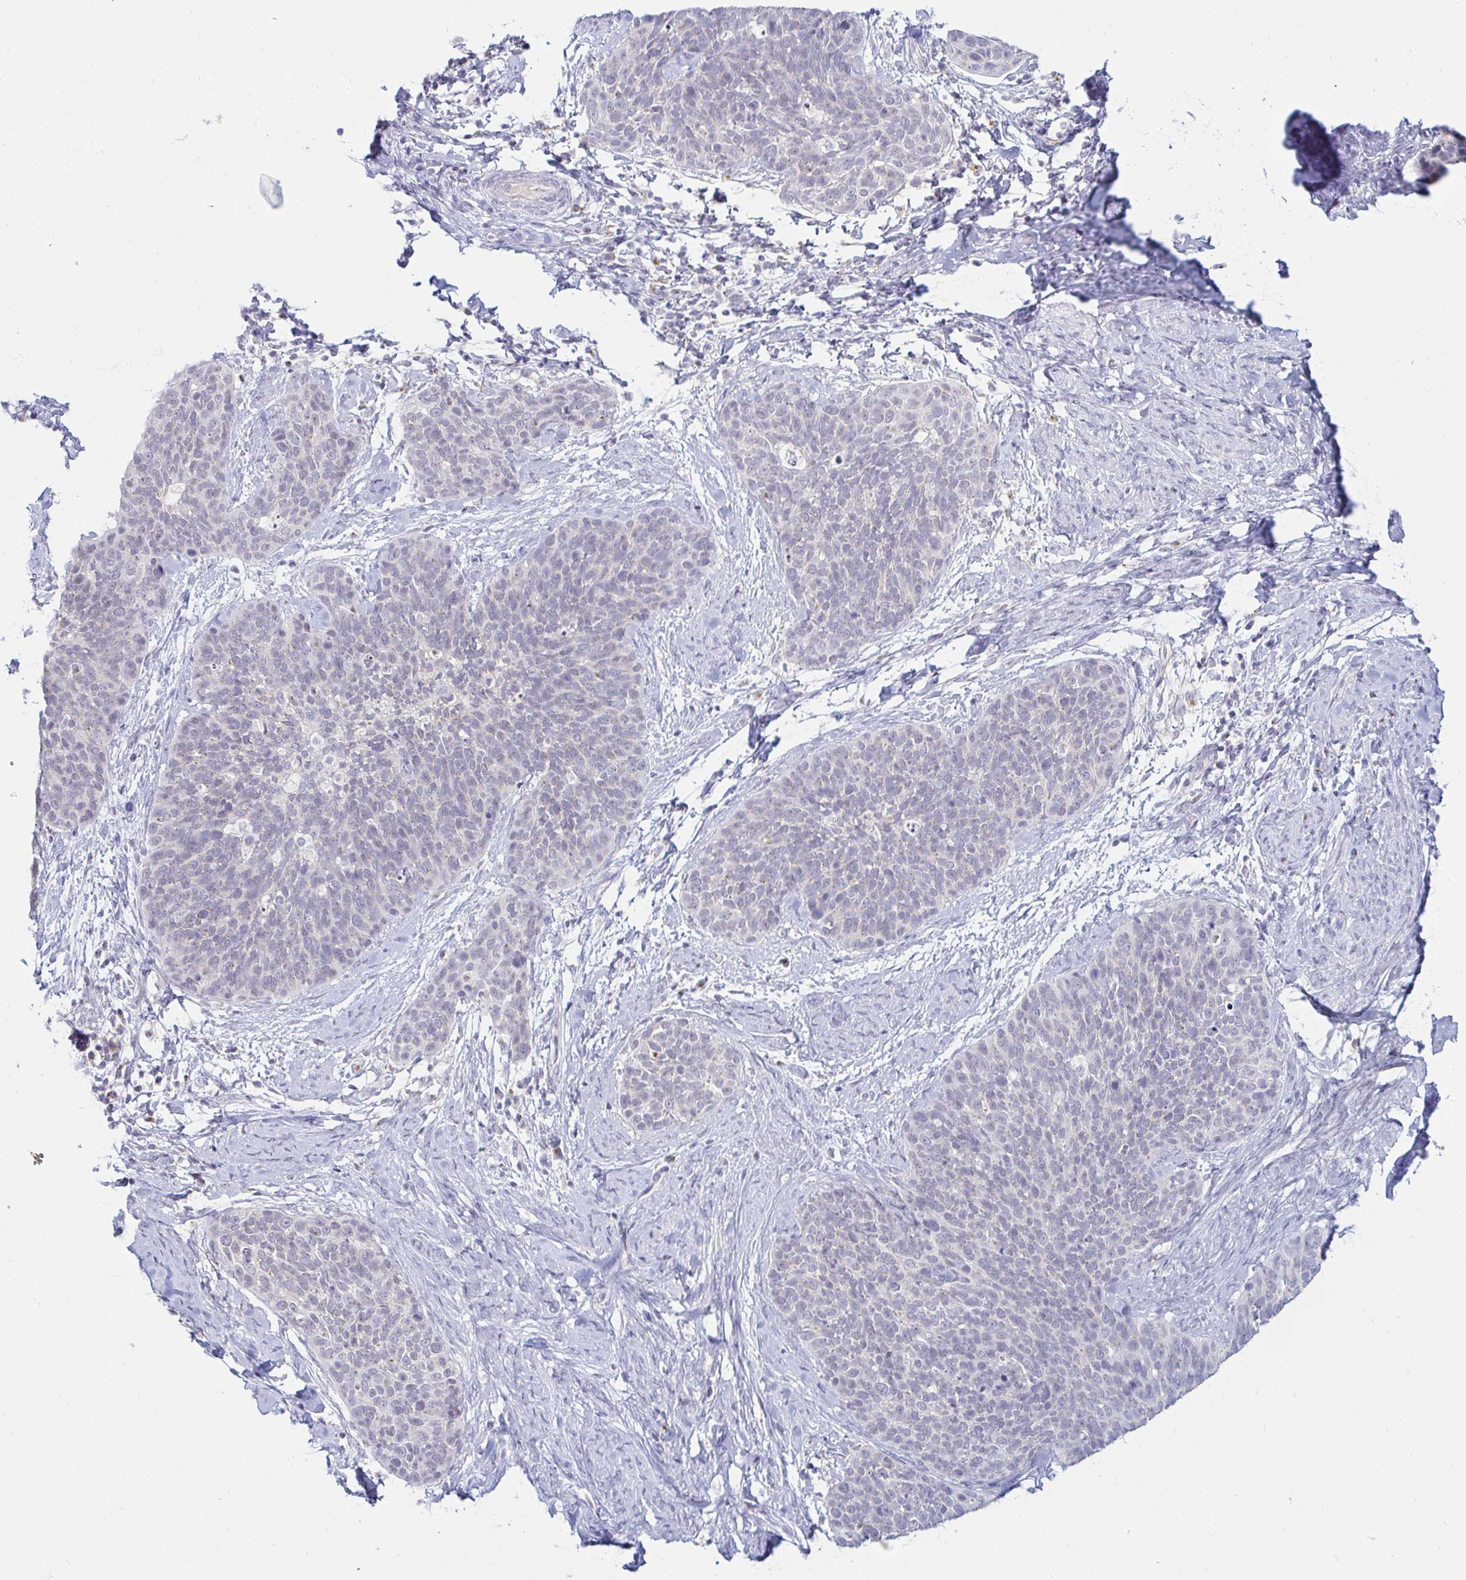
{"staining": {"intensity": "negative", "quantity": "none", "location": "none"}, "tissue": "cervical cancer", "cell_type": "Tumor cells", "image_type": "cancer", "snomed": [{"axis": "morphology", "description": "Squamous cell carcinoma, NOS"}, {"axis": "topography", "description": "Cervix"}], "caption": "Immunohistochemistry of human cervical squamous cell carcinoma reveals no expression in tumor cells. (Stains: DAB immunohistochemistry with hematoxylin counter stain, Microscopy: brightfield microscopy at high magnification).", "gene": "OR51D1", "patient": {"sex": "female", "age": 69}}